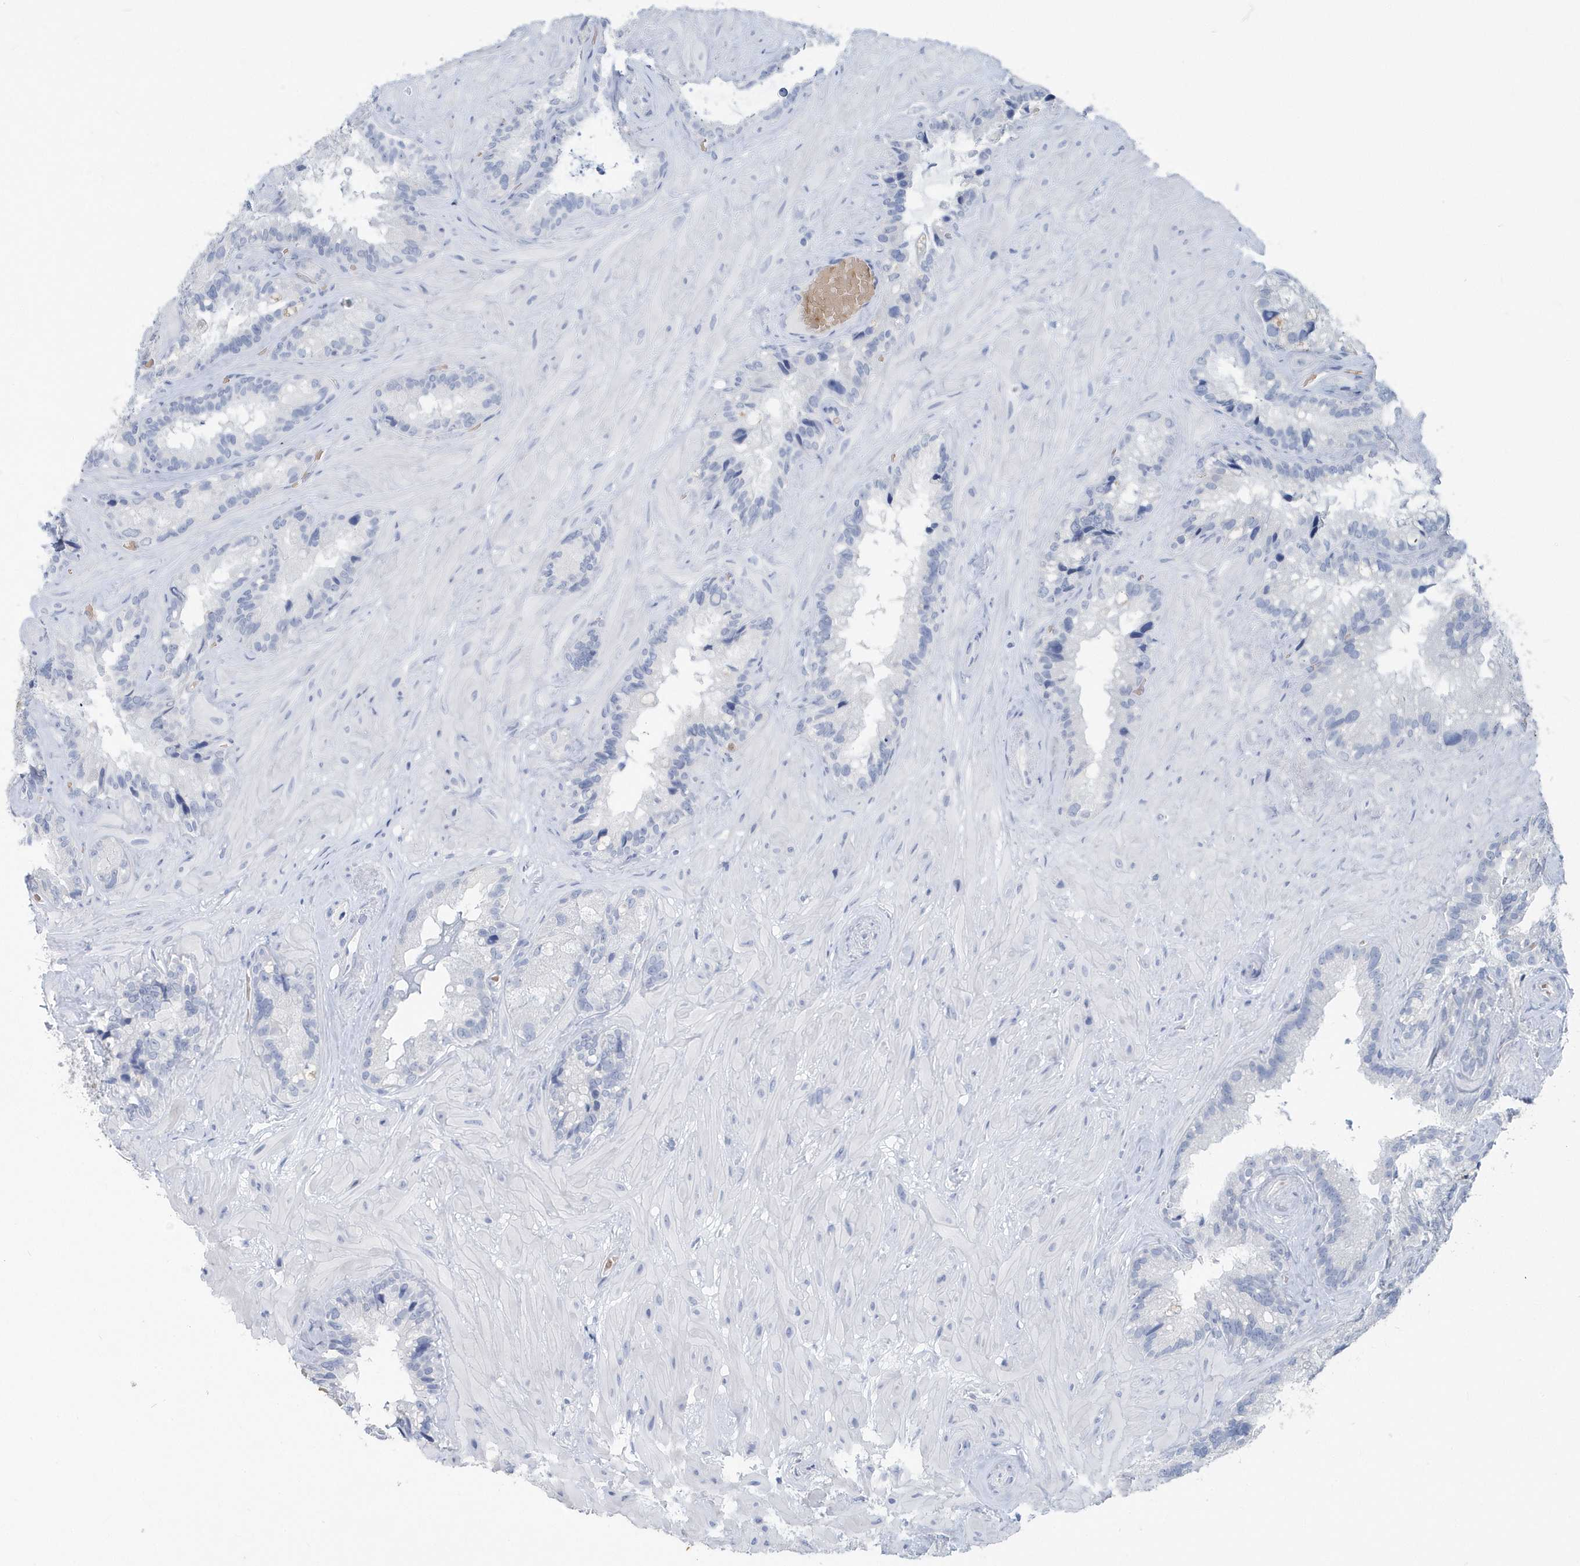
{"staining": {"intensity": "negative", "quantity": "none", "location": "none"}, "tissue": "seminal vesicle", "cell_type": "Glandular cells", "image_type": "normal", "snomed": [{"axis": "morphology", "description": "Normal tissue, NOS"}, {"axis": "topography", "description": "Prostate"}, {"axis": "topography", "description": "Seminal veicle"}], "caption": "Immunohistochemistry (IHC) histopathology image of normal human seminal vesicle stained for a protein (brown), which demonstrates no positivity in glandular cells.", "gene": "HBA2", "patient": {"sex": "male", "age": 68}}